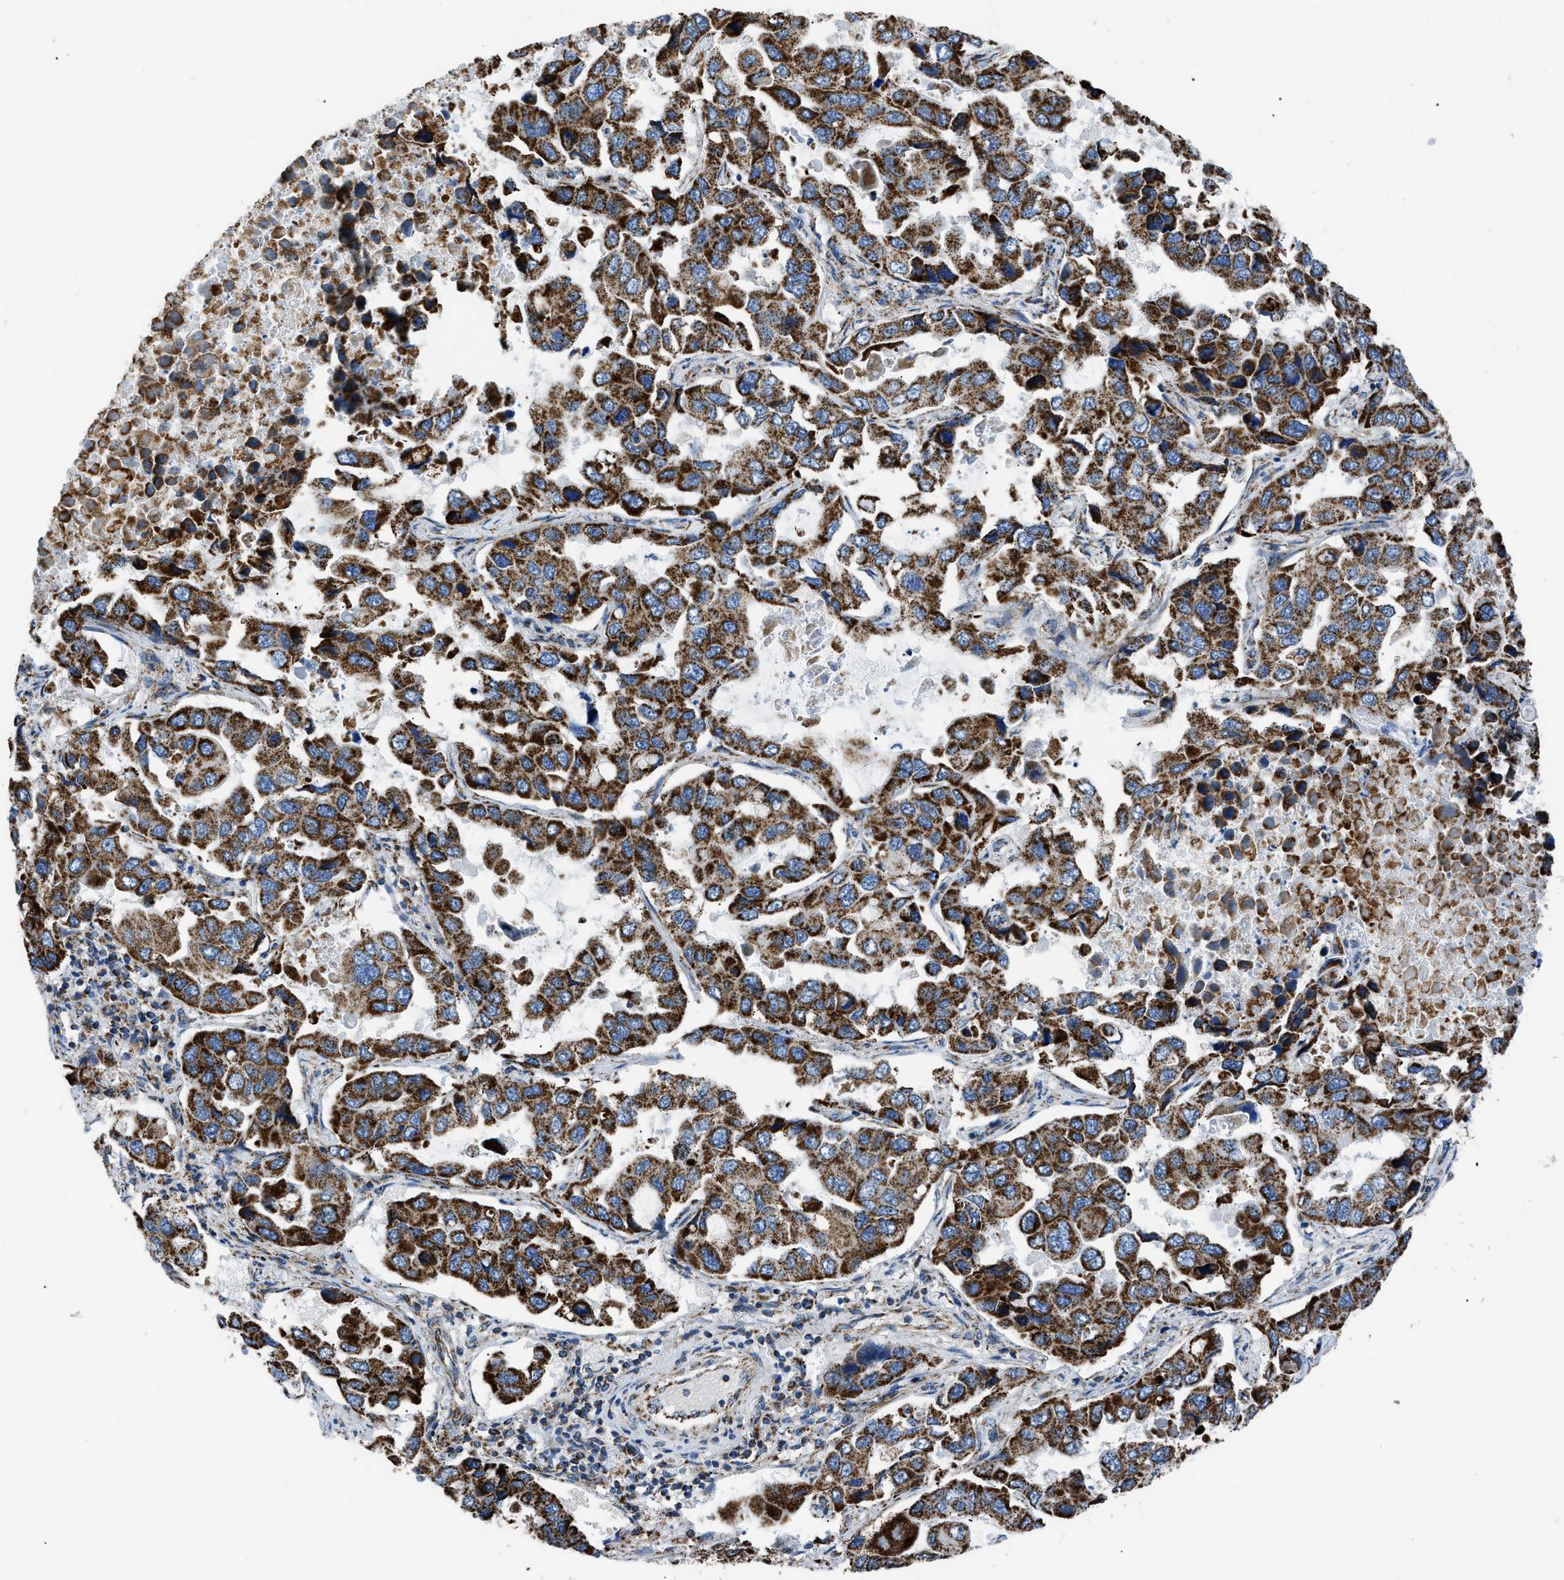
{"staining": {"intensity": "strong", "quantity": ">75%", "location": "cytoplasmic/membranous"}, "tissue": "lung cancer", "cell_type": "Tumor cells", "image_type": "cancer", "snomed": [{"axis": "morphology", "description": "Adenocarcinoma, NOS"}, {"axis": "topography", "description": "Lung"}], "caption": "Protein expression by immunohistochemistry (IHC) exhibits strong cytoplasmic/membranous staining in about >75% of tumor cells in lung cancer.", "gene": "PHB2", "patient": {"sex": "male", "age": 64}}